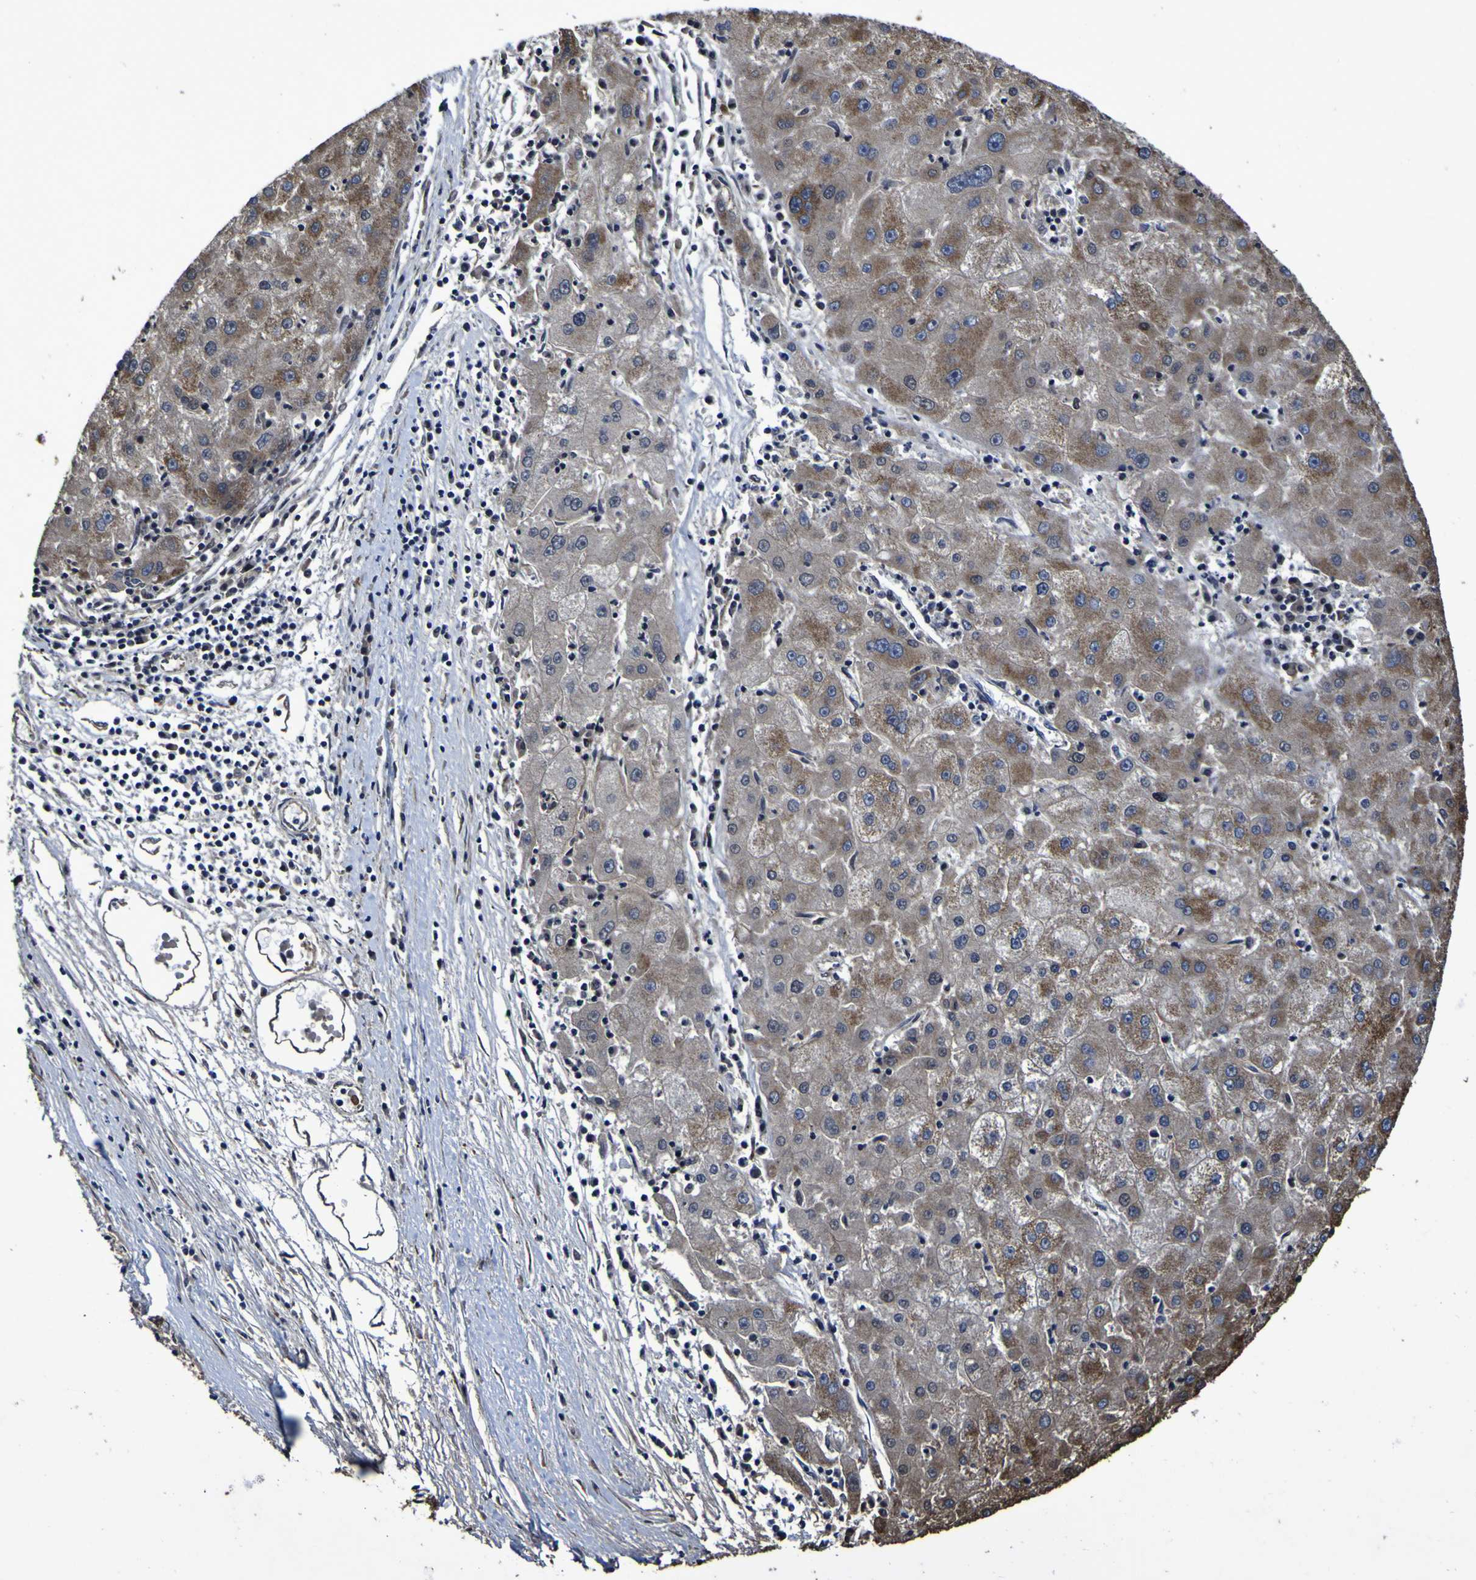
{"staining": {"intensity": "moderate", "quantity": "25%-75%", "location": "cytoplasmic/membranous"}, "tissue": "liver cancer", "cell_type": "Tumor cells", "image_type": "cancer", "snomed": [{"axis": "morphology", "description": "Carcinoma, Hepatocellular, NOS"}, {"axis": "topography", "description": "Liver"}], "caption": "A high-resolution image shows immunohistochemistry staining of liver cancer, which reveals moderate cytoplasmic/membranous expression in about 25%-75% of tumor cells. (Stains: DAB (3,3'-diaminobenzidine) in brown, nuclei in blue, Microscopy: brightfield microscopy at high magnification).", "gene": "P3H1", "patient": {"sex": "male", "age": 72}}